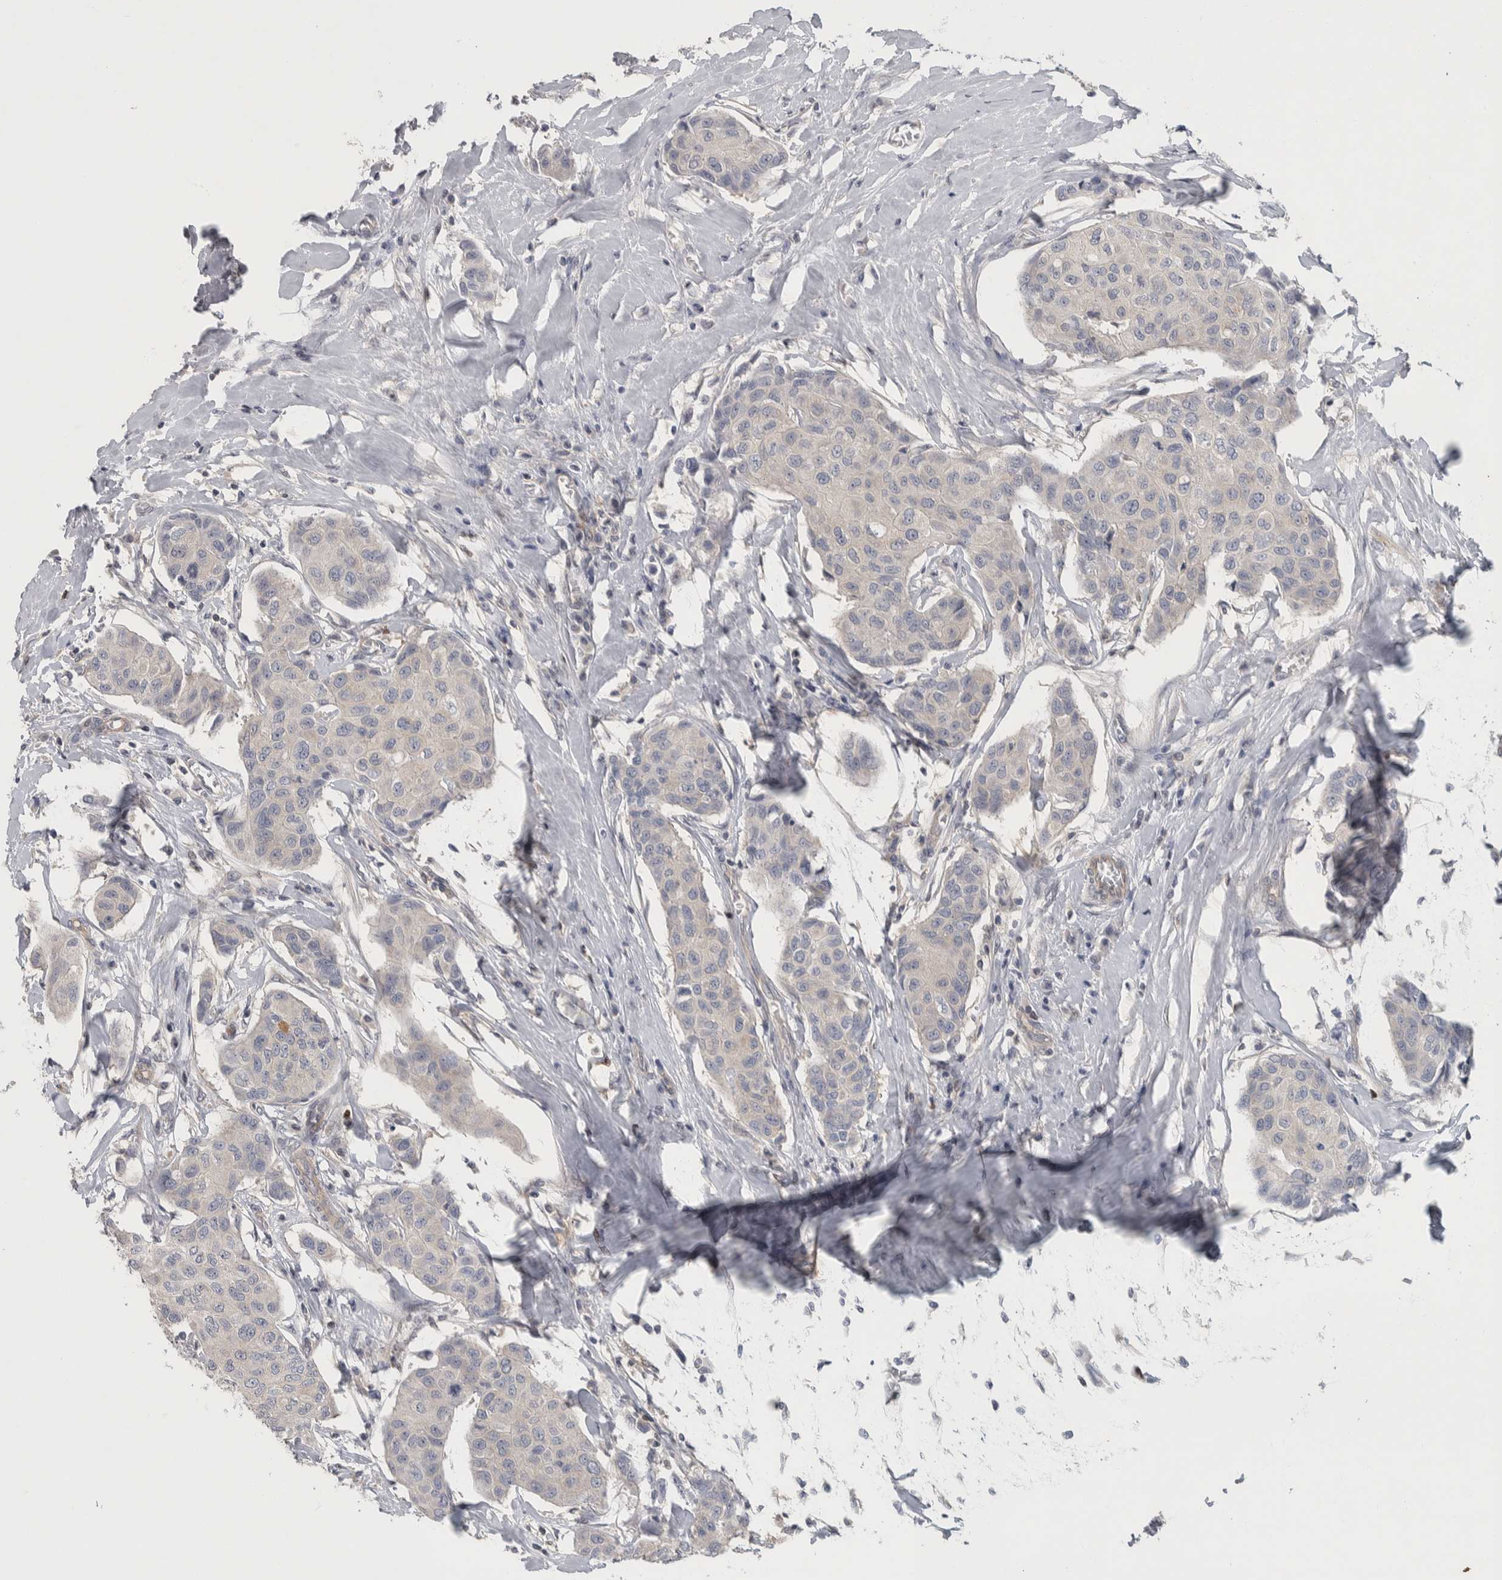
{"staining": {"intensity": "negative", "quantity": "none", "location": "none"}, "tissue": "breast cancer", "cell_type": "Tumor cells", "image_type": "cancer", "snomed": [{"axis": "morphology", "description": "Duct carcinoma"}, {"axis": "topography", "description": "Breast"}], "caption": "This is a image of IHC staining of breast cancer, which shows no expression in tumor cells. (Brightfield microscopy of DAB IHC at high magnification).", "gene": "NFKB2", "patient": {"sex": "female", "age": 80}}